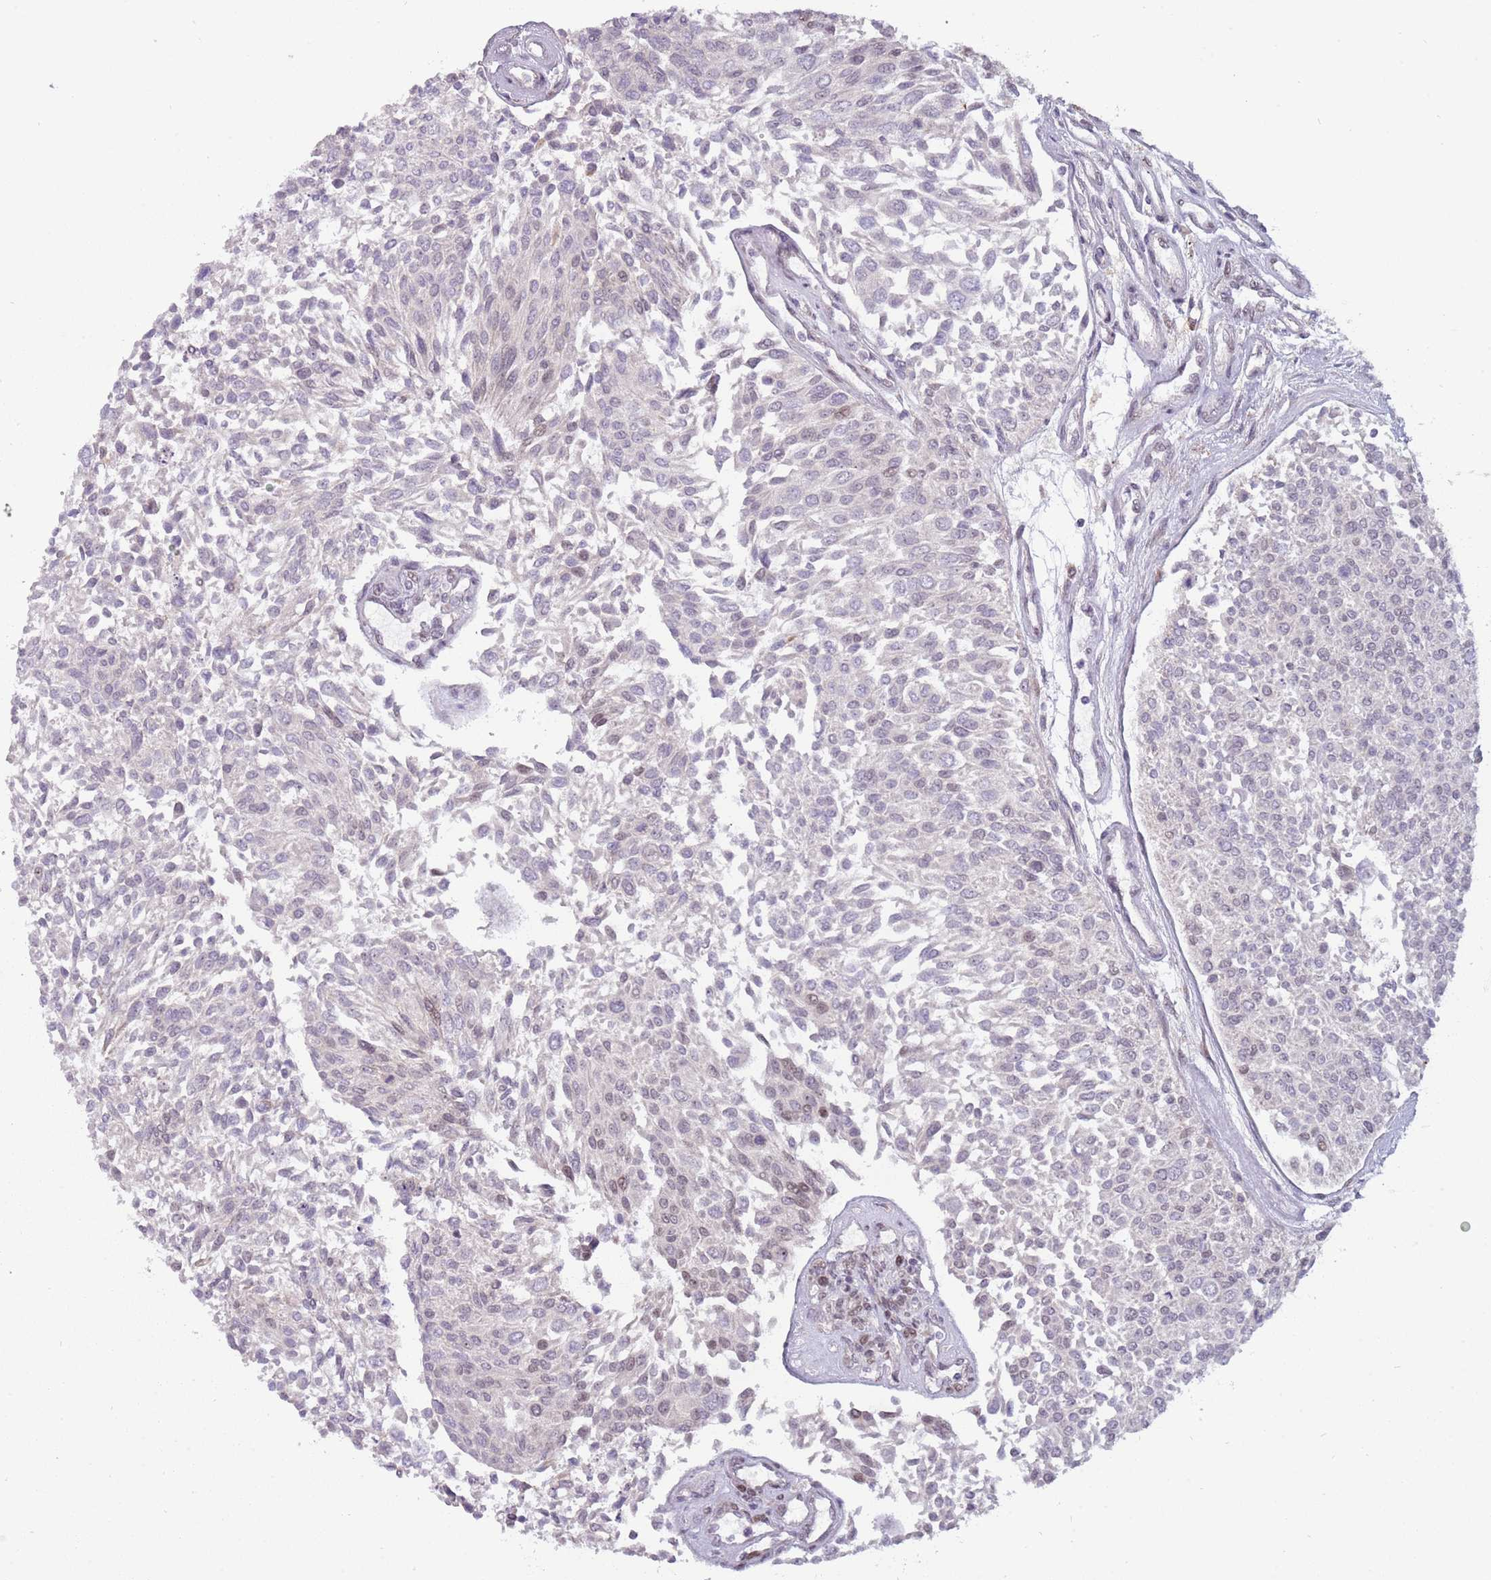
{"staining": {"intensity": "negative", "quantity": "none", "location": "none"}, "tissue": "urothelial cancer", "cell_type": "Tumor cells", "image_type": "cancer", "snomed": [{"axis": "morphology", "description": "Urothelial carcinoma, NOS"}, {"axis": "topography", "description": "Urinary bladder"}], "caption": "Photomicrograph shows no protein expression in tumor cells of transitional cell carcinoma tissue.", "gene": "BARD1", "patient": {"sex": "male", "age": 55}}